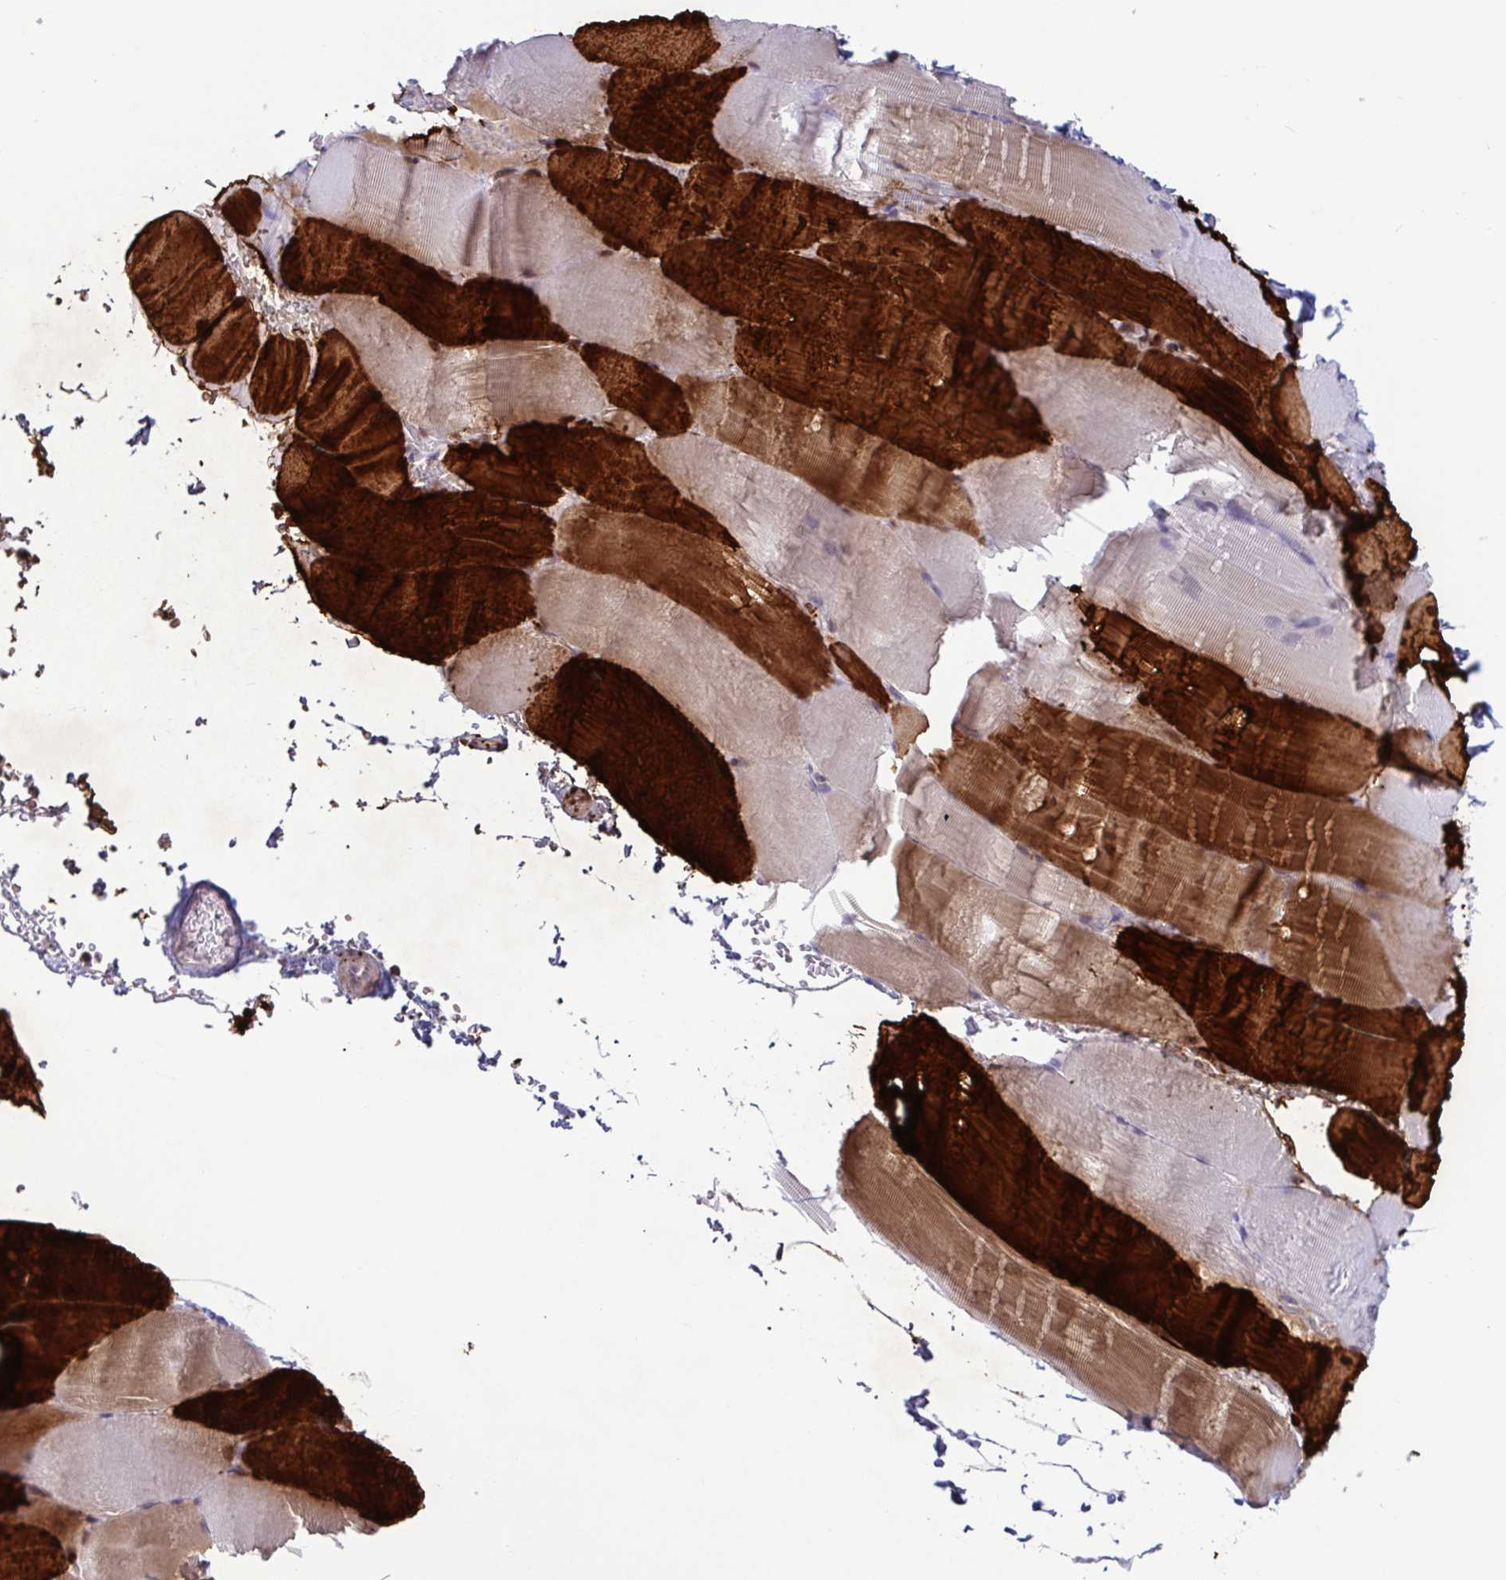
{"staining": {"intensity": "strong", "quantity": "25%-75%", "location": "cytoplasmic/membranous"}, "tissue": "skeletal muscle", "cell_type": "Myocytes", "image_type": "normal", "snomed": [{"axis": "morphology", "description": "Normal tissue, NOS"}, {"axis": "topography", "description": "Skeletal muscle"}], "caption": "Strong cytoplasmic/membranous protein expression is identified in about 25%-75% of myocytes in skeletal muscle. The protein of interest is shown in brown color, while the nuclei are stained blue.", "gene": "TNNI2", "patient": {"sex": "female", "age": 37}}